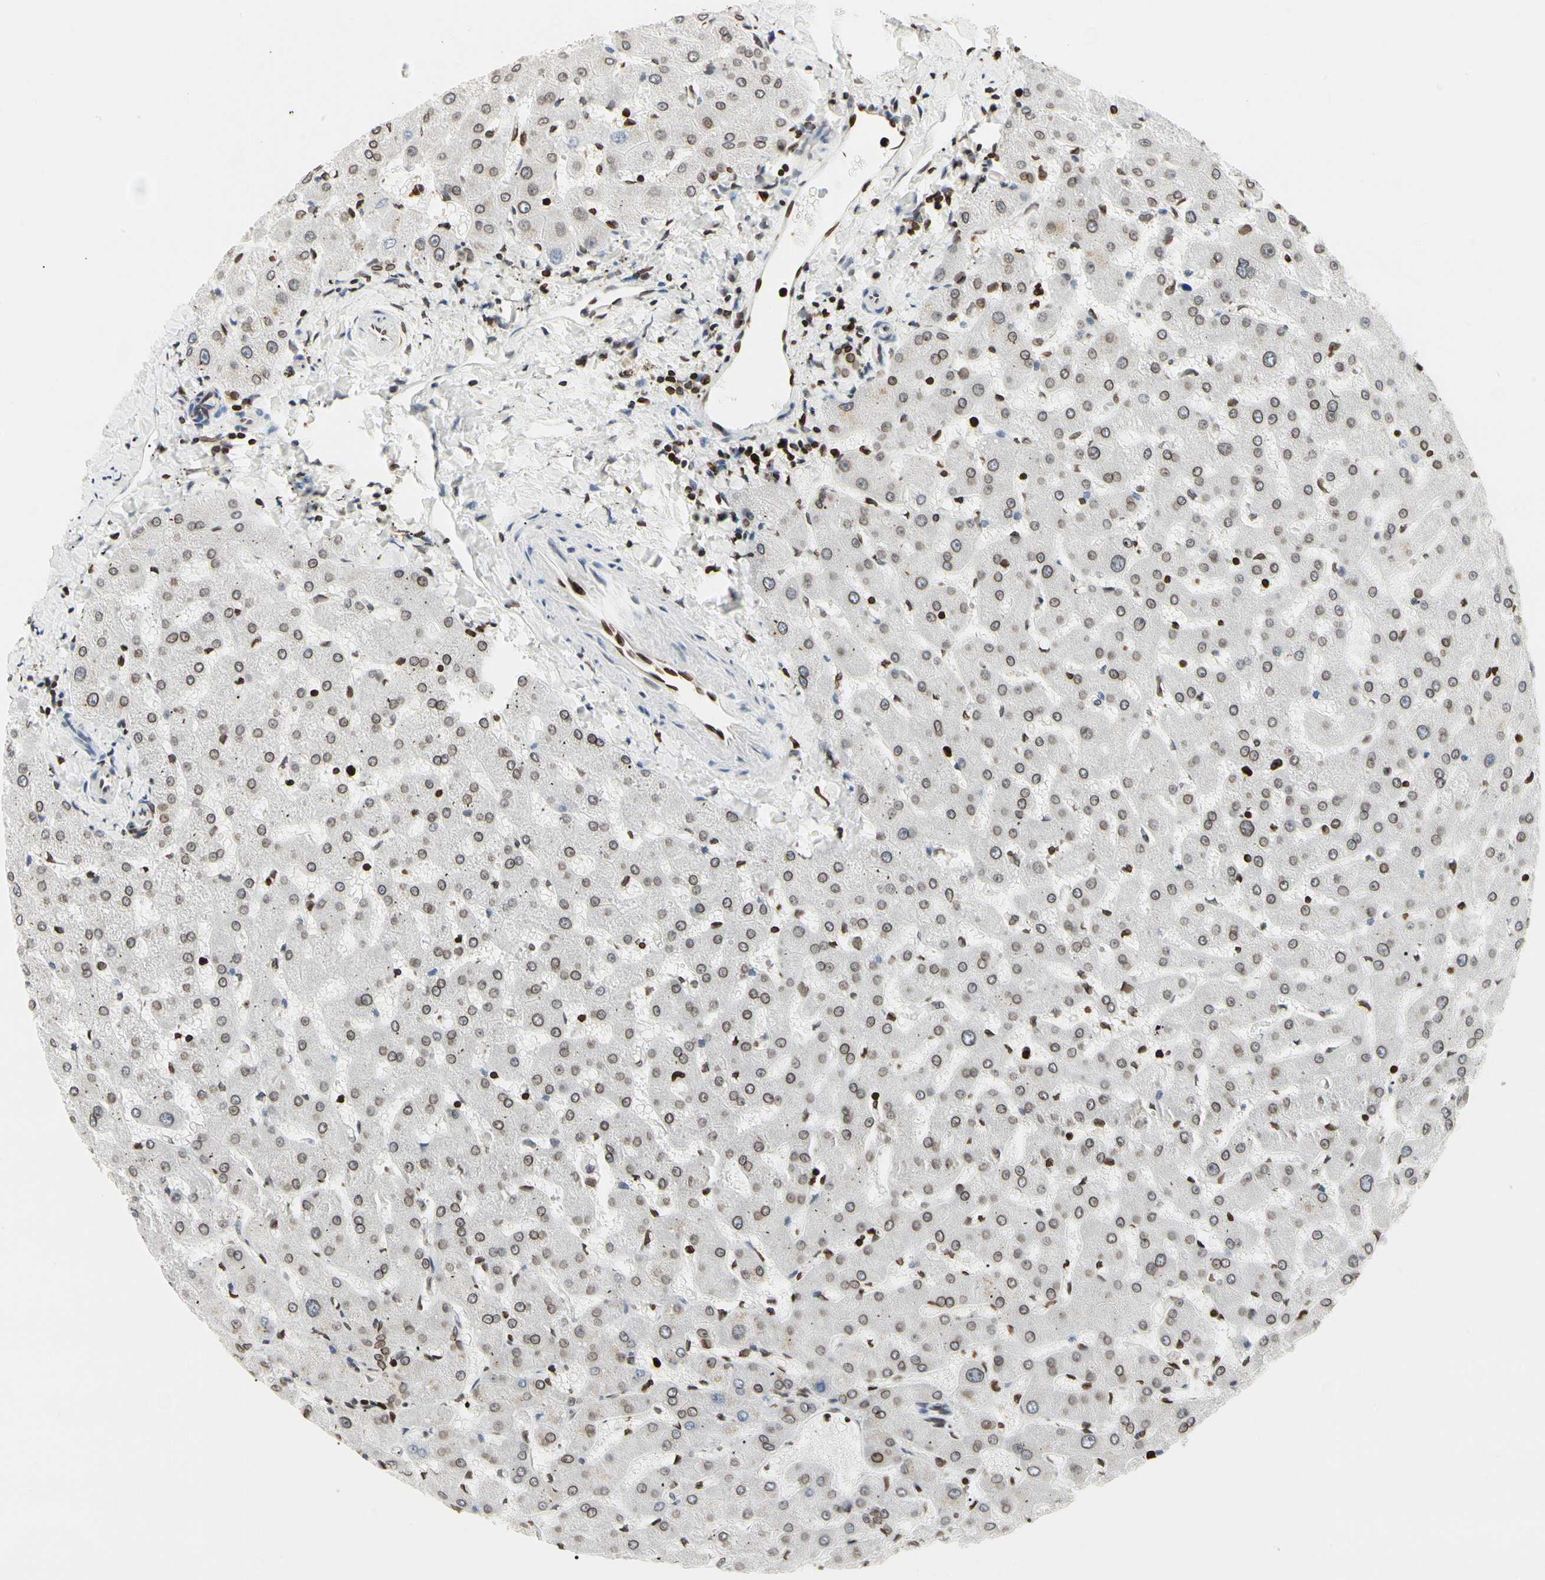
{"staining": {"intensity": "moderate", "quantity": ">75%", "location": "cytoplasmic/membranous,nuclear"}, "tissue": "liver", "cell_type": "Cholangiocytes", "image_type": "normal", "snomed": [{"axis": "morphology", "description": "Normal tissue, NOS"}, {"axis": "topography", "description": "Liver"}], "caption": "IHC (DAB) staining of normal liver exhibits moderate cytoplasmic/membranous,nuclear protein positivity in about >75% of cholangiocytes. Using DAB (3,3'-diaminobenzidine) (brown) and hematoxylin (blue) stains, captured at high magnification using brightfield microscopy.", "gene": "TMPO", "patient": {"sex": "female", "age": 63}}